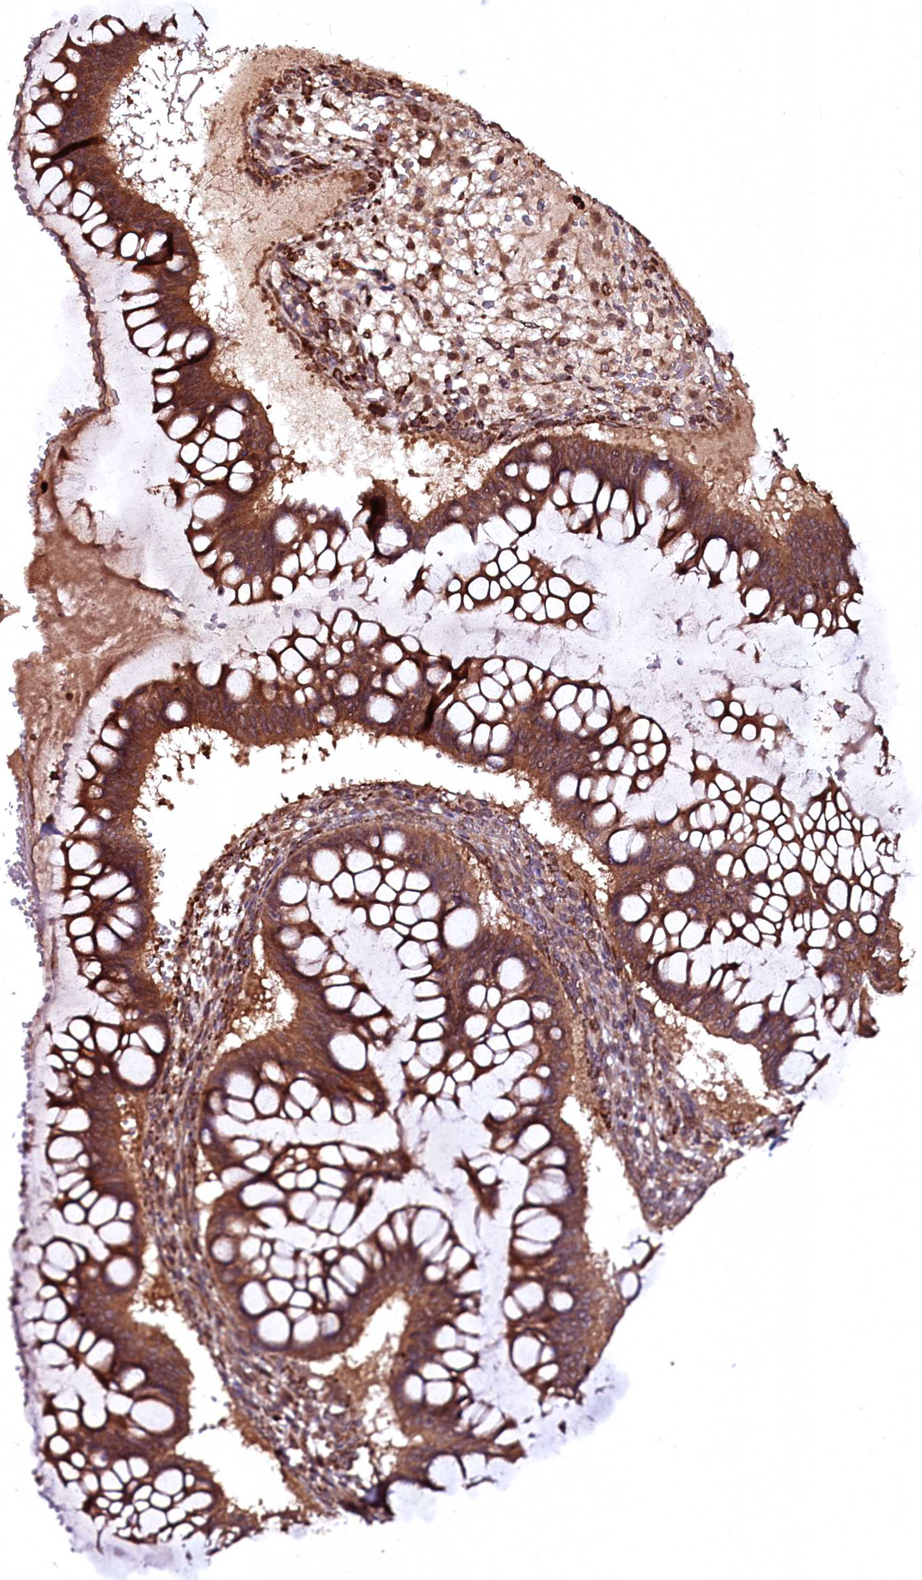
{"staining": {"intensity": "moderate", "quantity": ">75%", "location": "cytoplasmic/membranous"}, "tissue": "ovarian cancer", "cell_type": "Tumor cells", "image_type": "cancer", "snomed": [{"axis": "morphology", "description": "Cystadenocarcinoma, mucinous, NOS"}, {"axis": "topography", "description": "Ovary"}], "caption": "This is an image of immunohistochemistry staining of ovarian cancer, which shows moderate positivity in the cytoplasmic/membranous of tumor cells.", "gene": "N4BP1", "patient": {"sex": "female", "age": 73}}